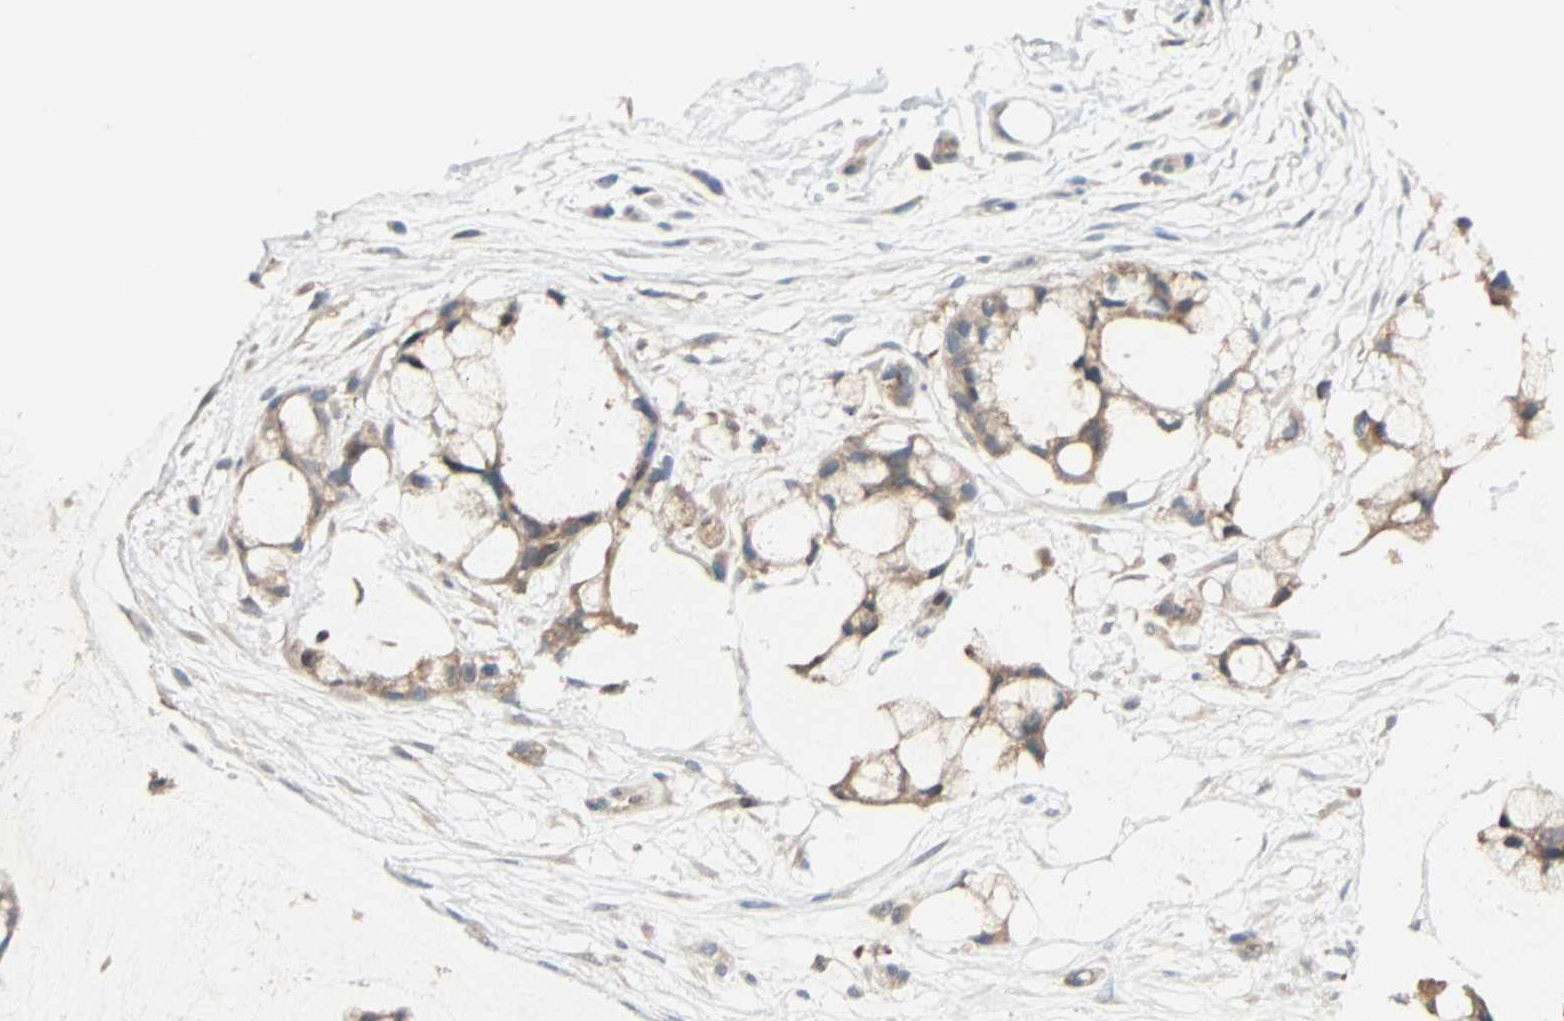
{"staining": {"intensity": "moderate", "quantity": ">75%", "location": "cytoplasmic/membranous"}, "tissue": "ovarian cancer", "cell_type": "Tumor cells", "image_type": "cancer", "snomed": [{"axis": "morphology", "description": "Cystadenocarcinoma, mucinous, NOS"}, {"axis": "topography", "description": "Ovary"}], "caption": "Moderate cytoplasmic/membranous expression for a protein is identified in about >75% of tumor cells of ovarian cancer using immunohistochemistry (IHC).", "gene": "SMIM8", "patient": {"sex": "female", "age": 39}}